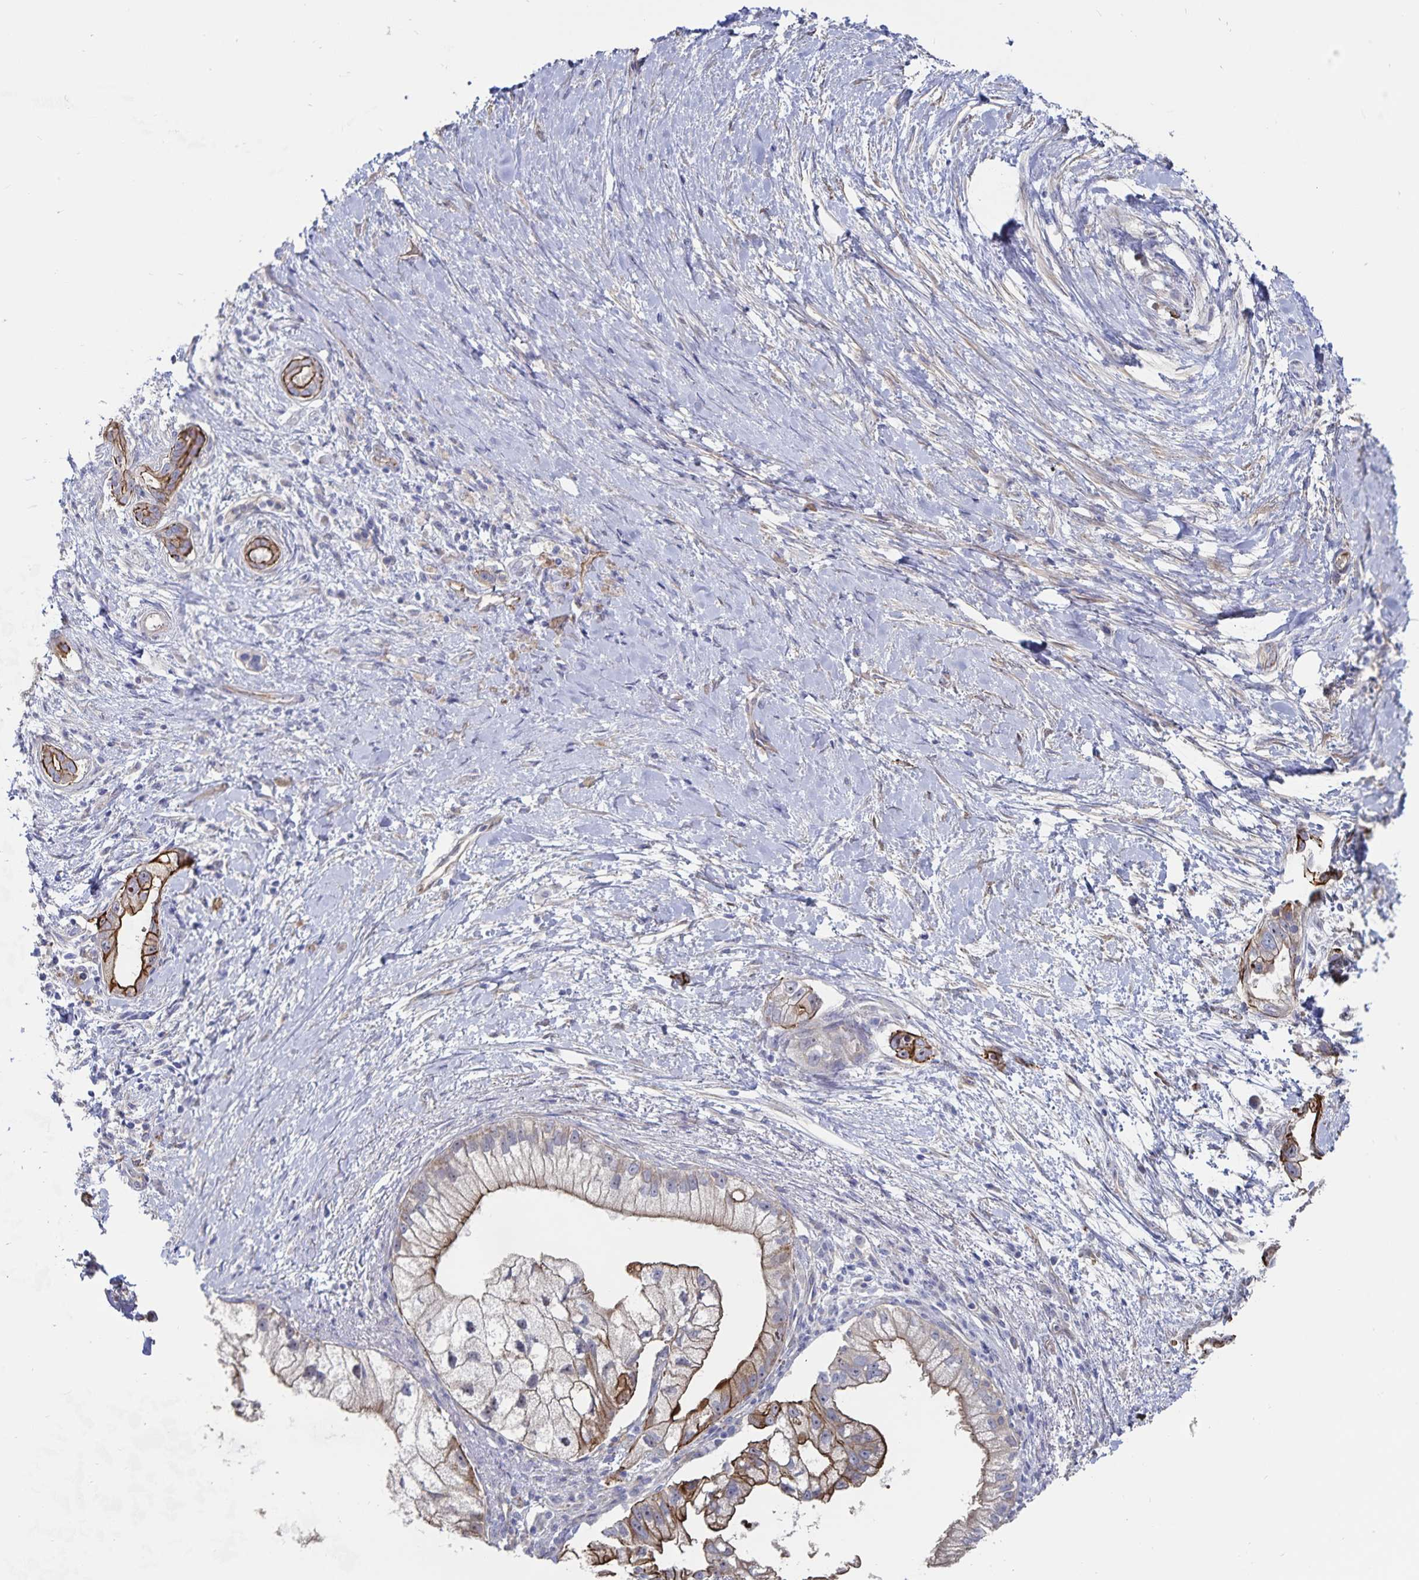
{"staining": {"intensity": "moderate", "quantity": "25%-75%", "location": "cytoplasmic/membranous"}, "tissue": "pancreatic cancer", "cell_type": "Tumor cells", "image_type": "cancer", "snomed": [{"axis": "morphology", "description": "Adenocarcinoma, NOS"}, {"axis": "topography", "description": "Pancreas"}], "caption": "The immunohistochemical stain labels moderate cytoplasmic/membranous staining in tumor cells of pancreatic cancer (adenocarcinoma) tissue. (Stains: DAB in brown, nuclei in blue, Microscopy: brightfield microscopy at high magnification).", "gene": "SSTR1", "patient": {"sex": "male", "age": 70}}